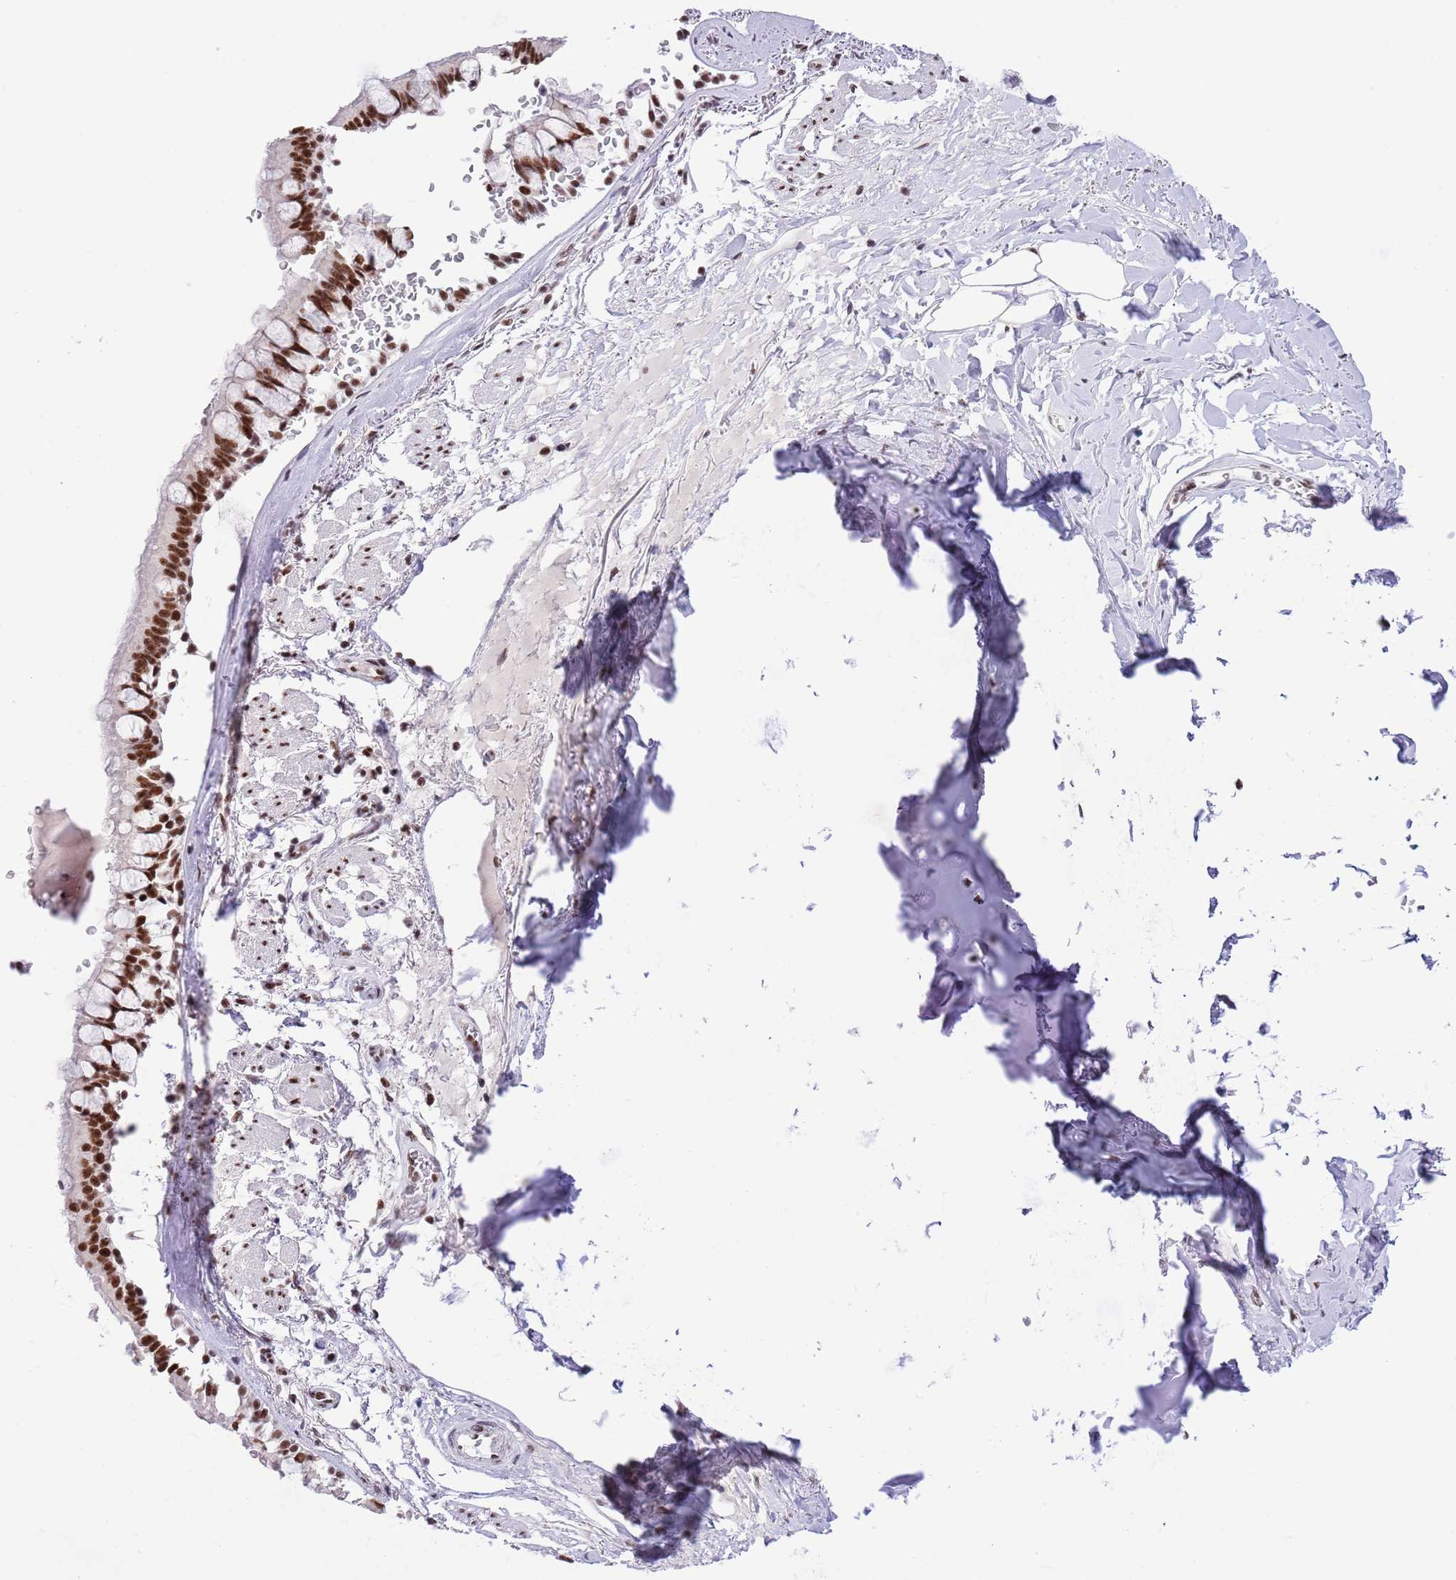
{"staining": {"intensity": "strong", "quantity": ">75%", "location": "nuclear"}, "tissue": "bronchus", "cell_type": "Respiratory epithelial cells", "image_type": "normal", "snomed": [{"axis": "morphology", "description": "Normal tissue, NOS"}, {"axis": "topography", "description": "Bronchus"}], "caption": "Bronchus stained for a protein (brown) displays strong nuclear positive expression in about >75% of respiratory epithelial cells.", "gene": "SF3A2", "patient": {"sex": "male", "age": 70}}